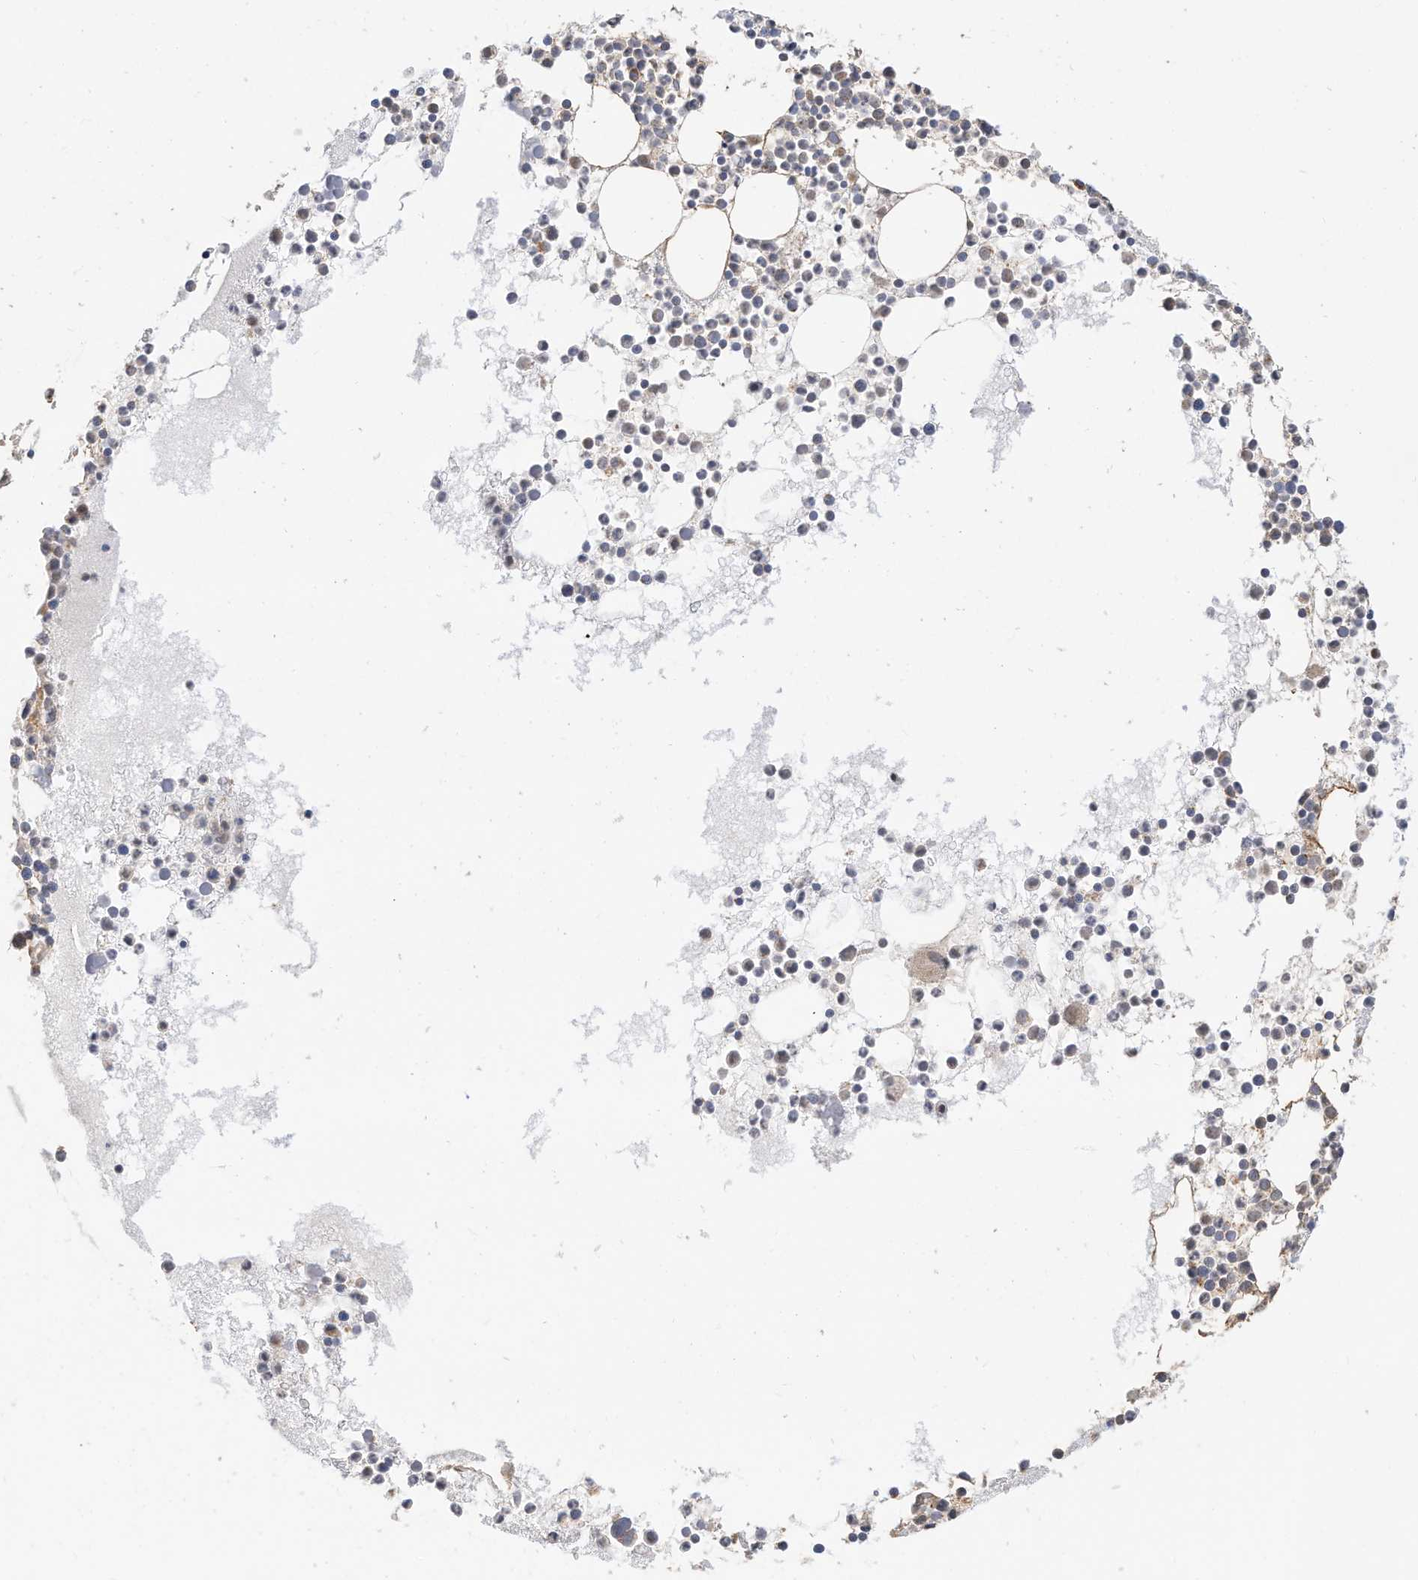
{"staining": {"intensity": "moderate", "quantity": "<25%", "location": "cytoplasmic/membranous"}, "tissue": "bone marrow", "cell_type": "Hematopoietic cells", "image_type": "normal", "snomed": [{"axis": "morphology", "description": "Normal tissue, NOS"}, {"axis": "topography", "description": "Bone marrow"}], "caption": "Protein staining of normal bone marrow demonstrates moderate cytoplasmic/membranous expression in approximately <25% of hematopoietic cells.", "gene": "CAGE1", "patient": {"sex": "female", "age": 78}}